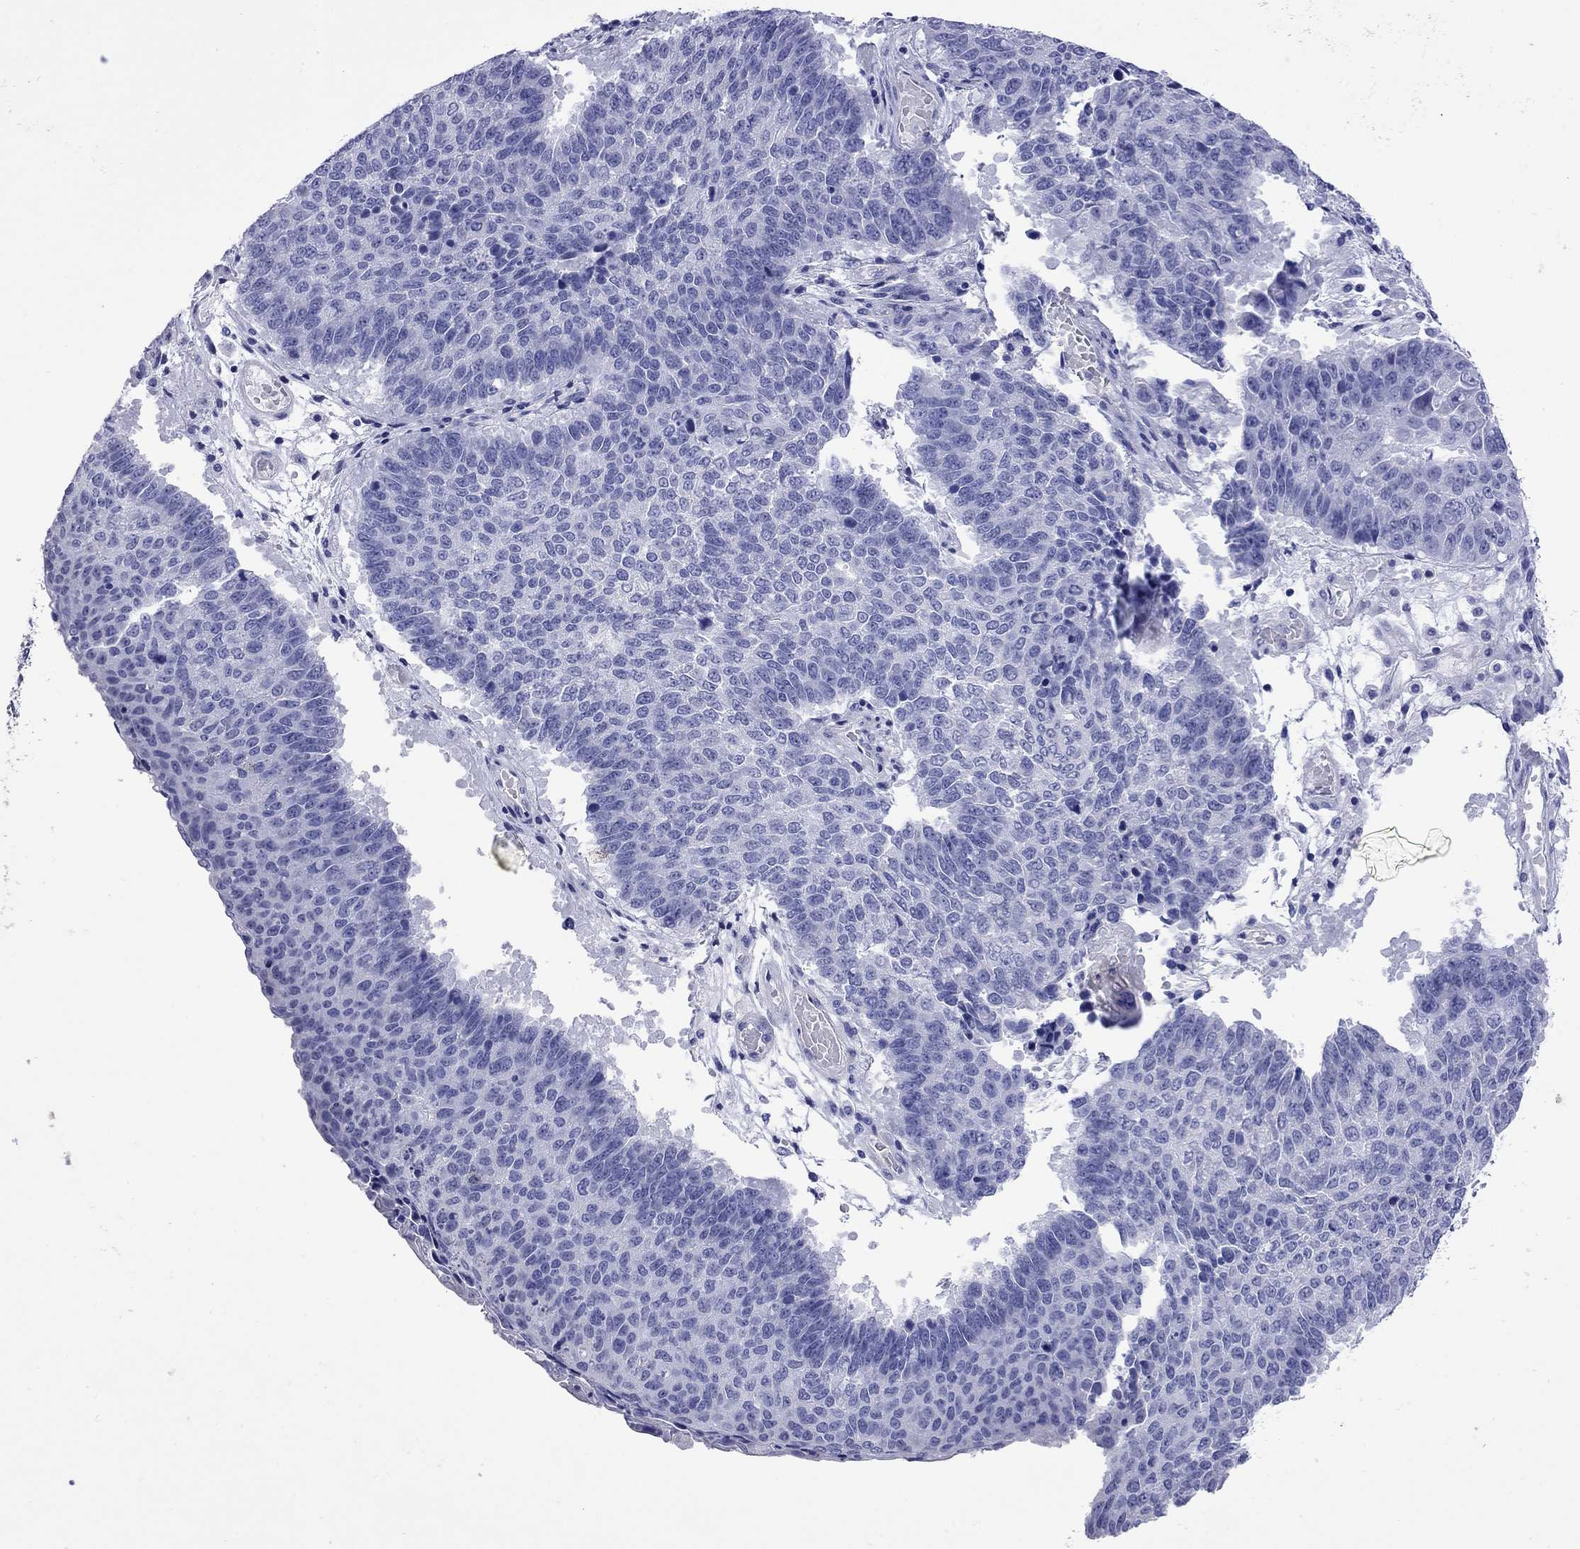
{"staining": {"intensity": "negative", "quantity": "none", "location": "none"}, "tissue": "lung cancer", "cell_type": "Tumor cells", "image_type": "cancer", "snomed": [{"axis": "morphology", "description": "Squamous cell carcinoma, NOS"}, {"axis": "topography", "description": "Lung"}], "caption": "Tumor cells are negative for protein expression in human lung squamous cell carcinoma. (DAB IHC with hematoxylin counter stain).", "gene": "KIAA2012", "patient": {"sex": "male", "age": 73}}